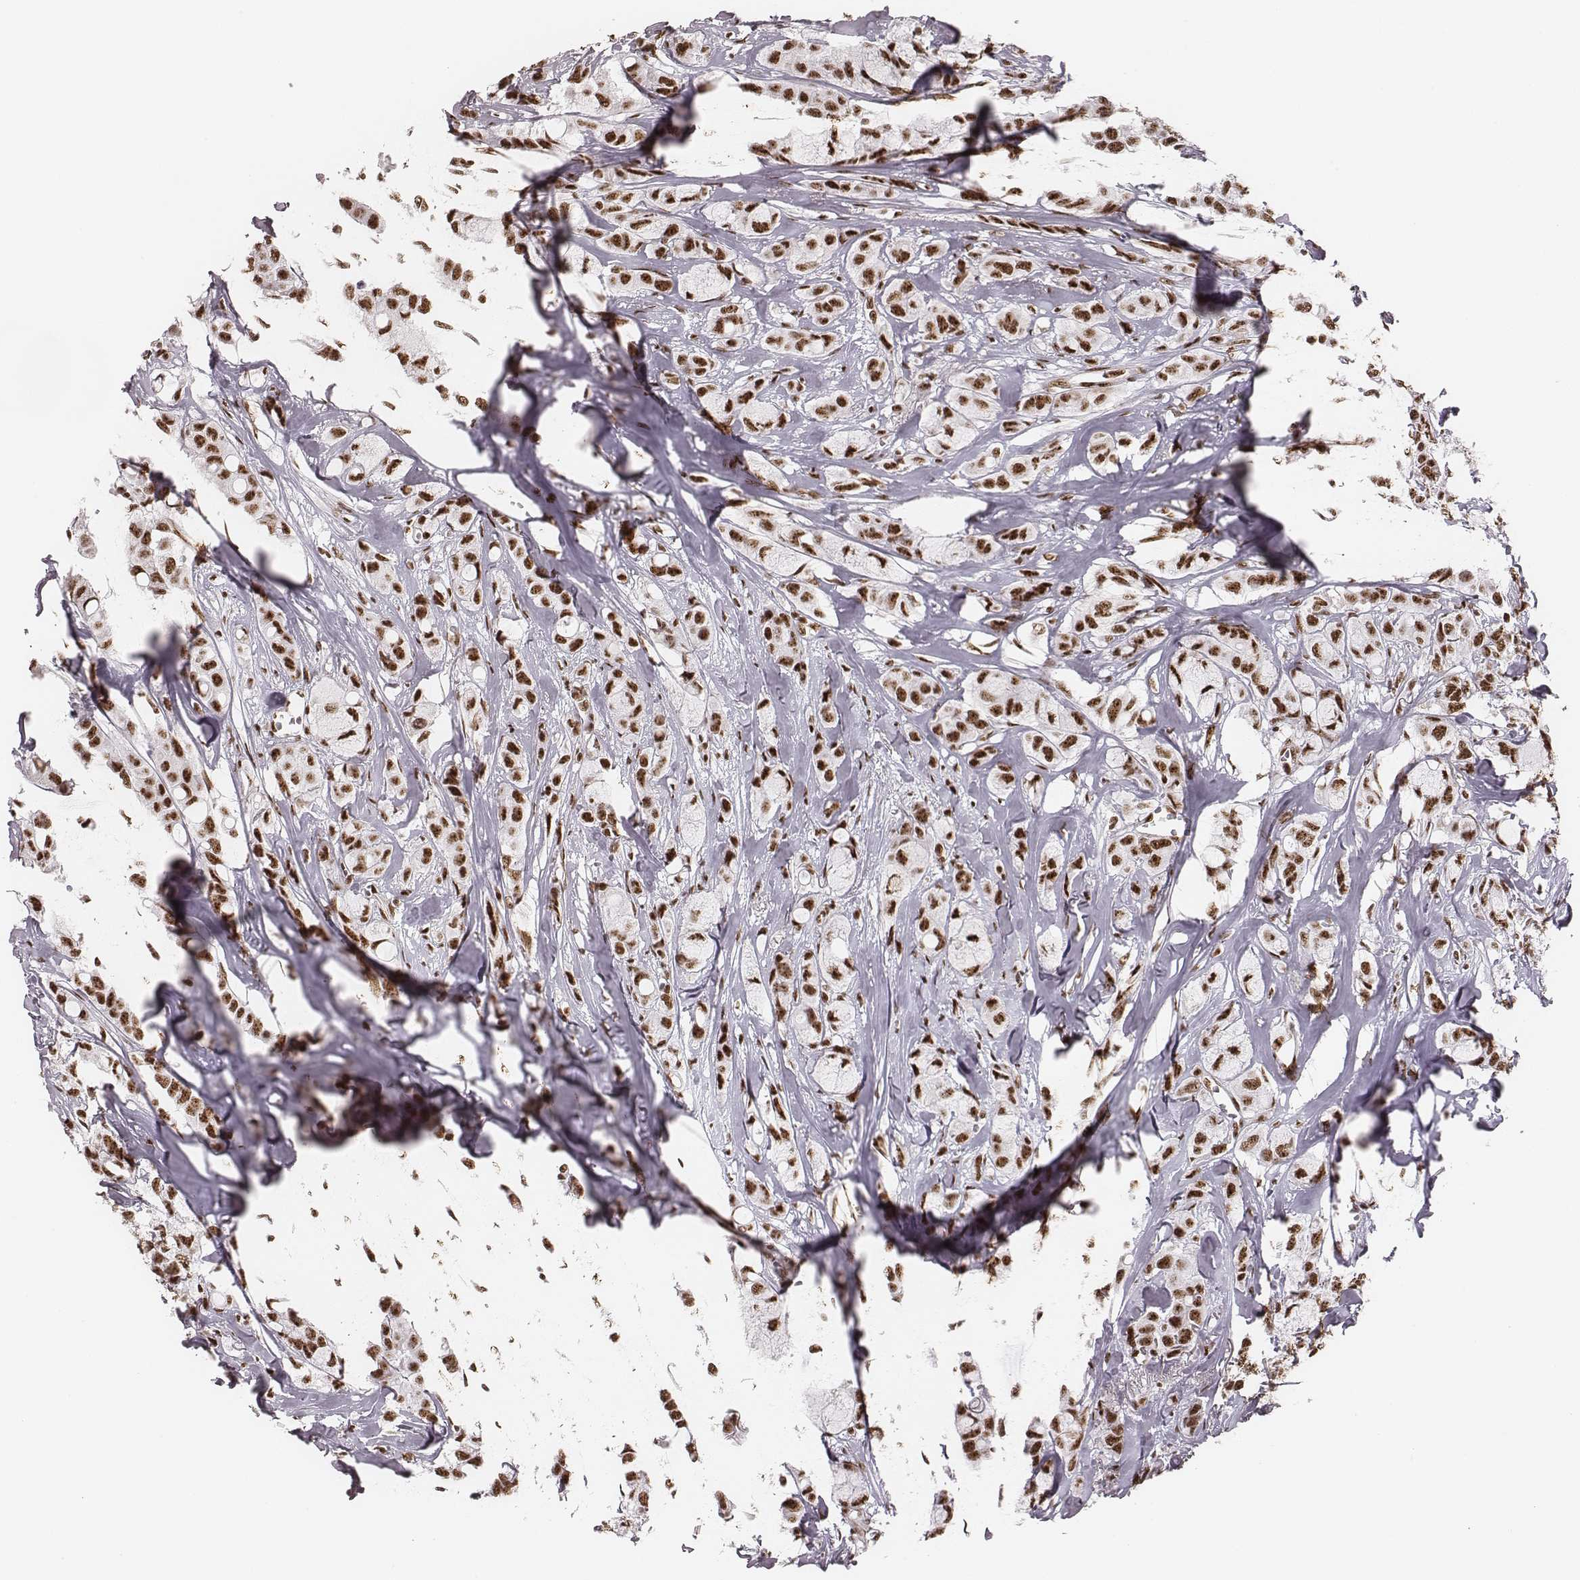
{"staining": {"intensity": "strong", "quantity": ">75%", "location": "nuclear"}, "tissue": "breast cancer", "cell_type": "Tumor cells", "image_type": "cancer", "snomed": [{"axis": "morphology", "description": "Duct carcinoma"}, {"axis": "topography", "description": "Breast"}], "caption": "High-power microscopy captured an immunohistochemistry micrograph of breast infiltrating ductal carcinoma, revealing strong nuclear staining in approximately >75% of tumor cells.", "gene": "LUC7L", "patient": {"sex": "female", "age": 85}}